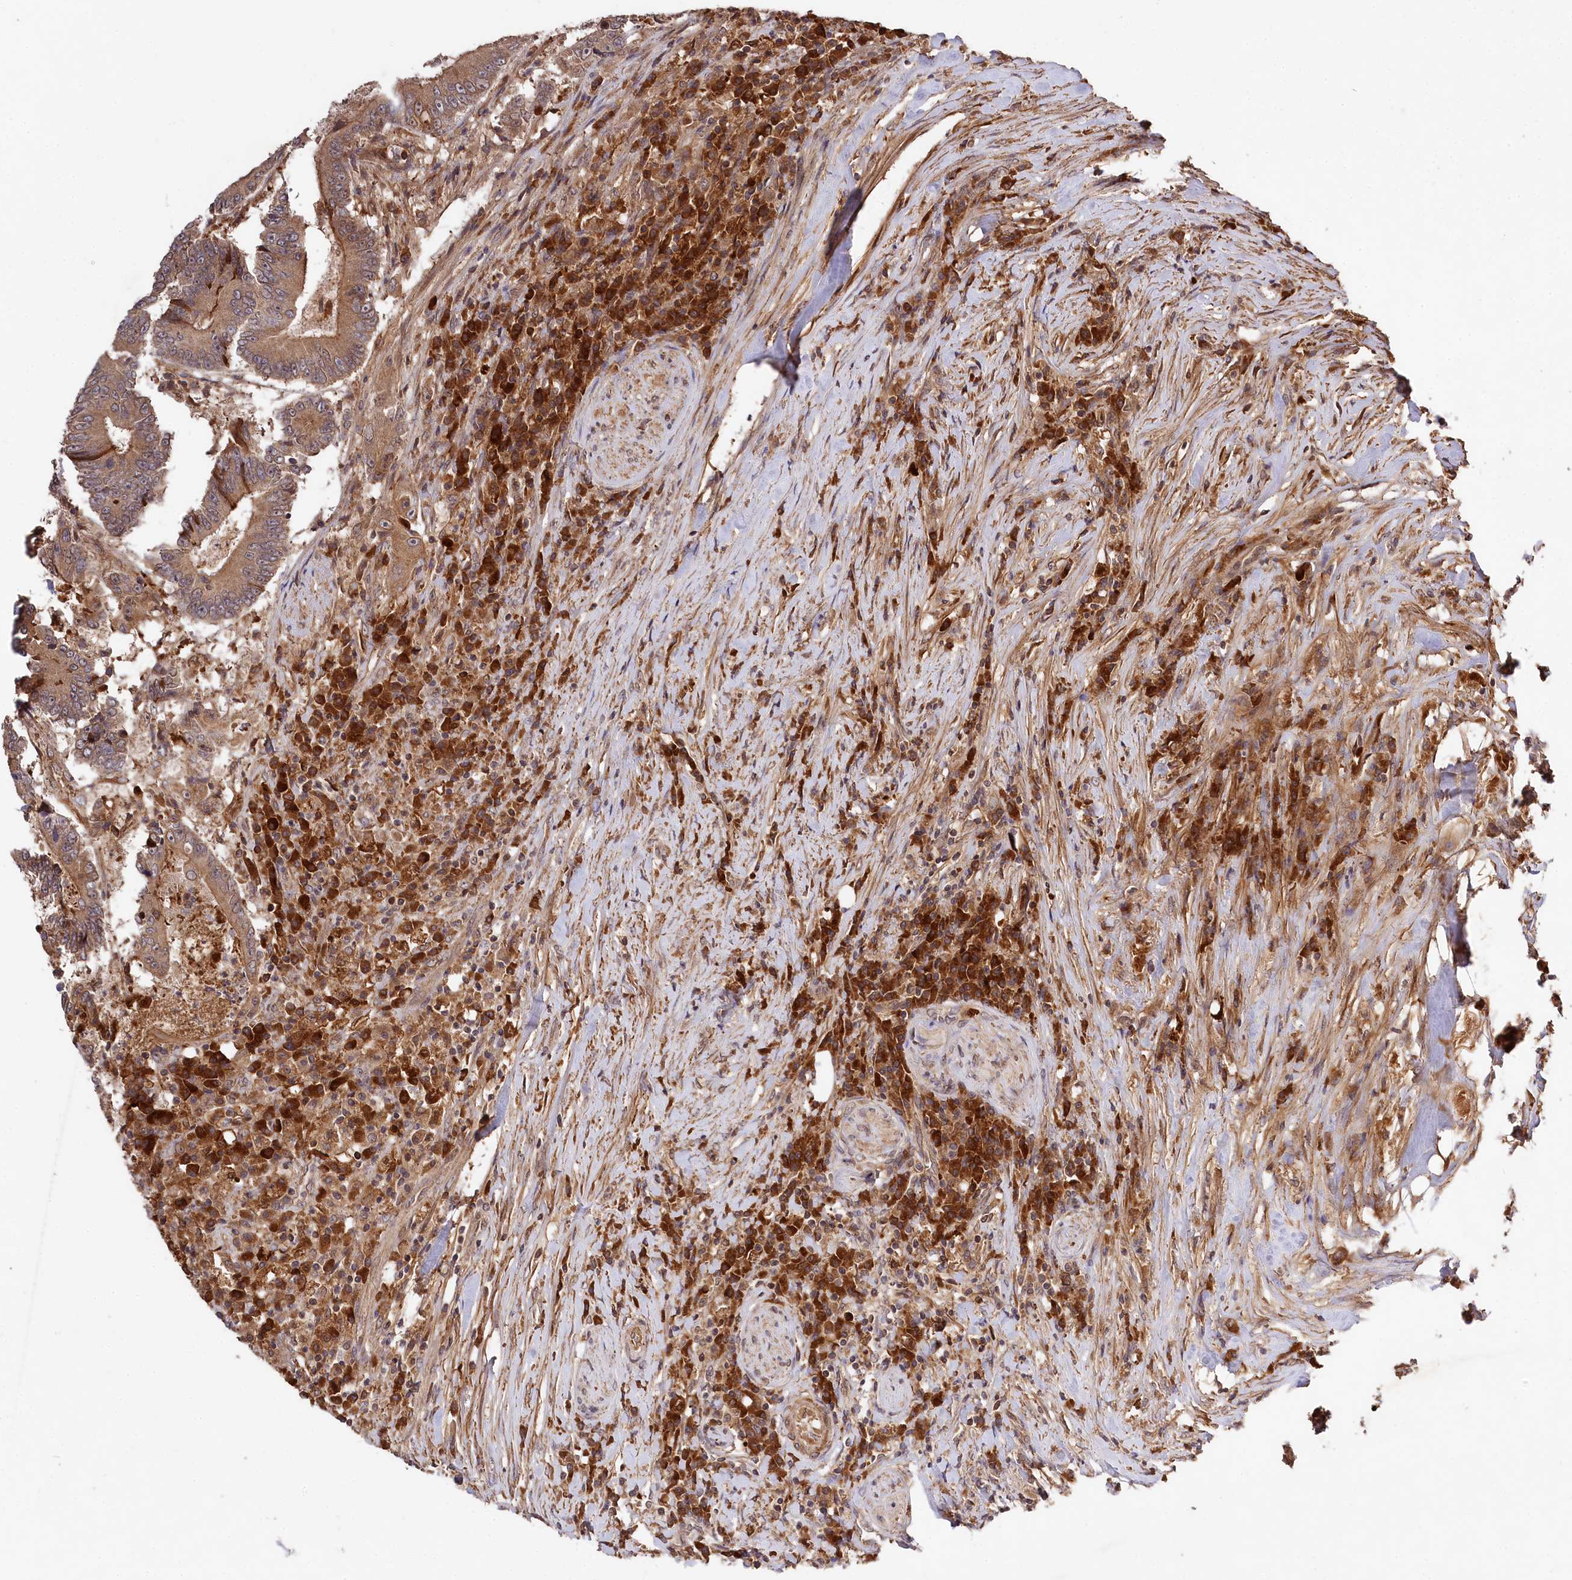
{"staining": {"intensity": "moderate", "quantity": ">75%", "location": "cytoplasmic/membranous"}, "tissue": "colorectal cancer", "cell_type": "Tumor cells", "image_type": "cancer", "snomed": [{"axis": "morphology", "description": "Adenocarcinoma, NOS"}, {"axis": "topography", "description": "Colon"}], "caption": "About >75% of tumor cells in human colorectal adenocarcinoma display moderate cytoplasmic/membranous protein expression as visualized by brown immunohistochemical staining.", "gene": "MCF2L2", "patient": {"sex": "male", "age": 83}}